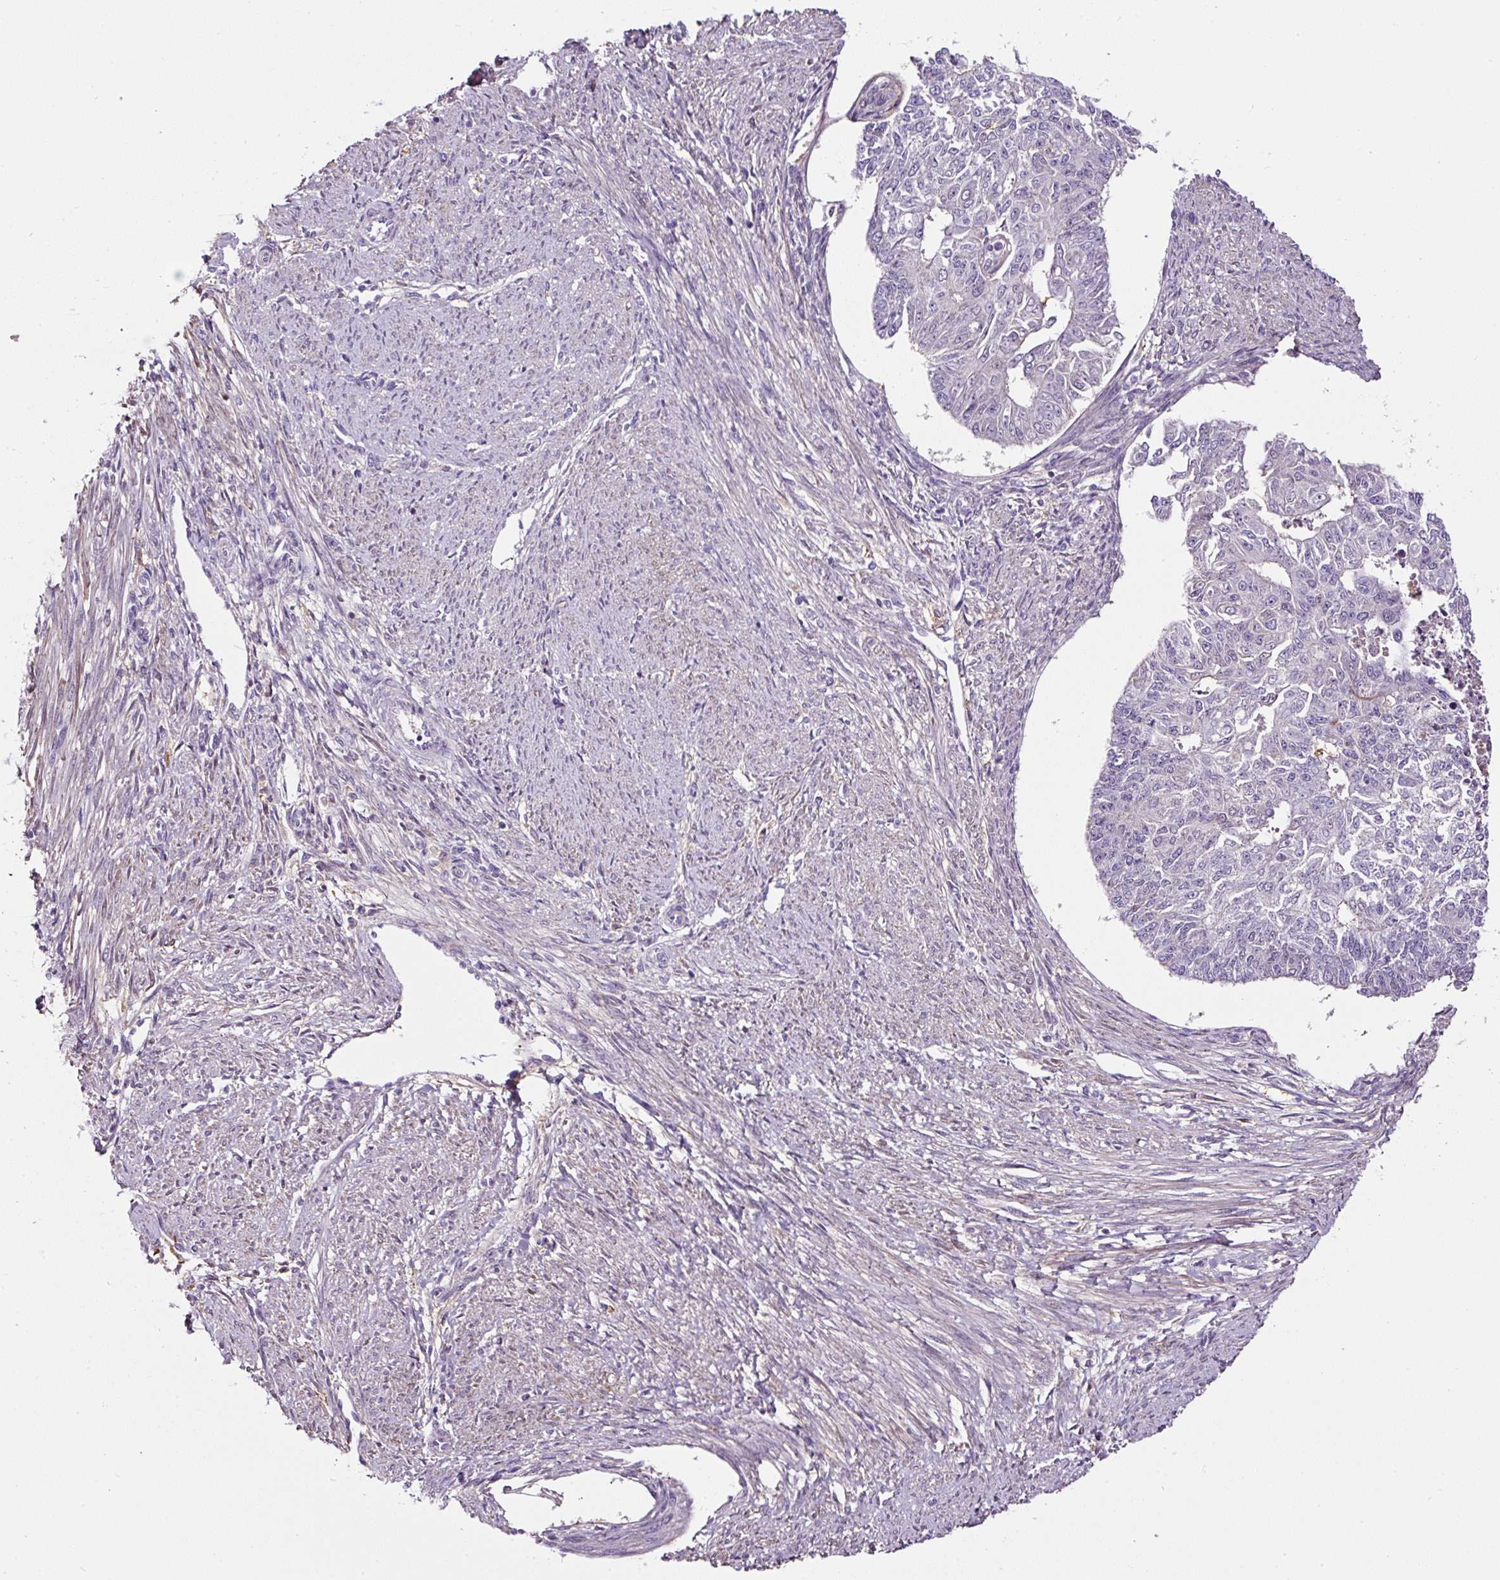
{"staining": {"intensity": "negative", "quantity": "none", "location": "none"}, "tissue": "endometrial cancer", "cell_type": "Tumor cells", "image_type": "cancer", "snomed": [{"axis": "morphology", "description": "Adenocarcinoma, NOS"}, {"axis": "topography", "description": "Endometrium"}], "caption": "The micrograph shows no staining of tumor cells in adenocarcinoma (endometrial).", "gene": "LRRC24", "patient": {"sex": "female", "age": 32}}